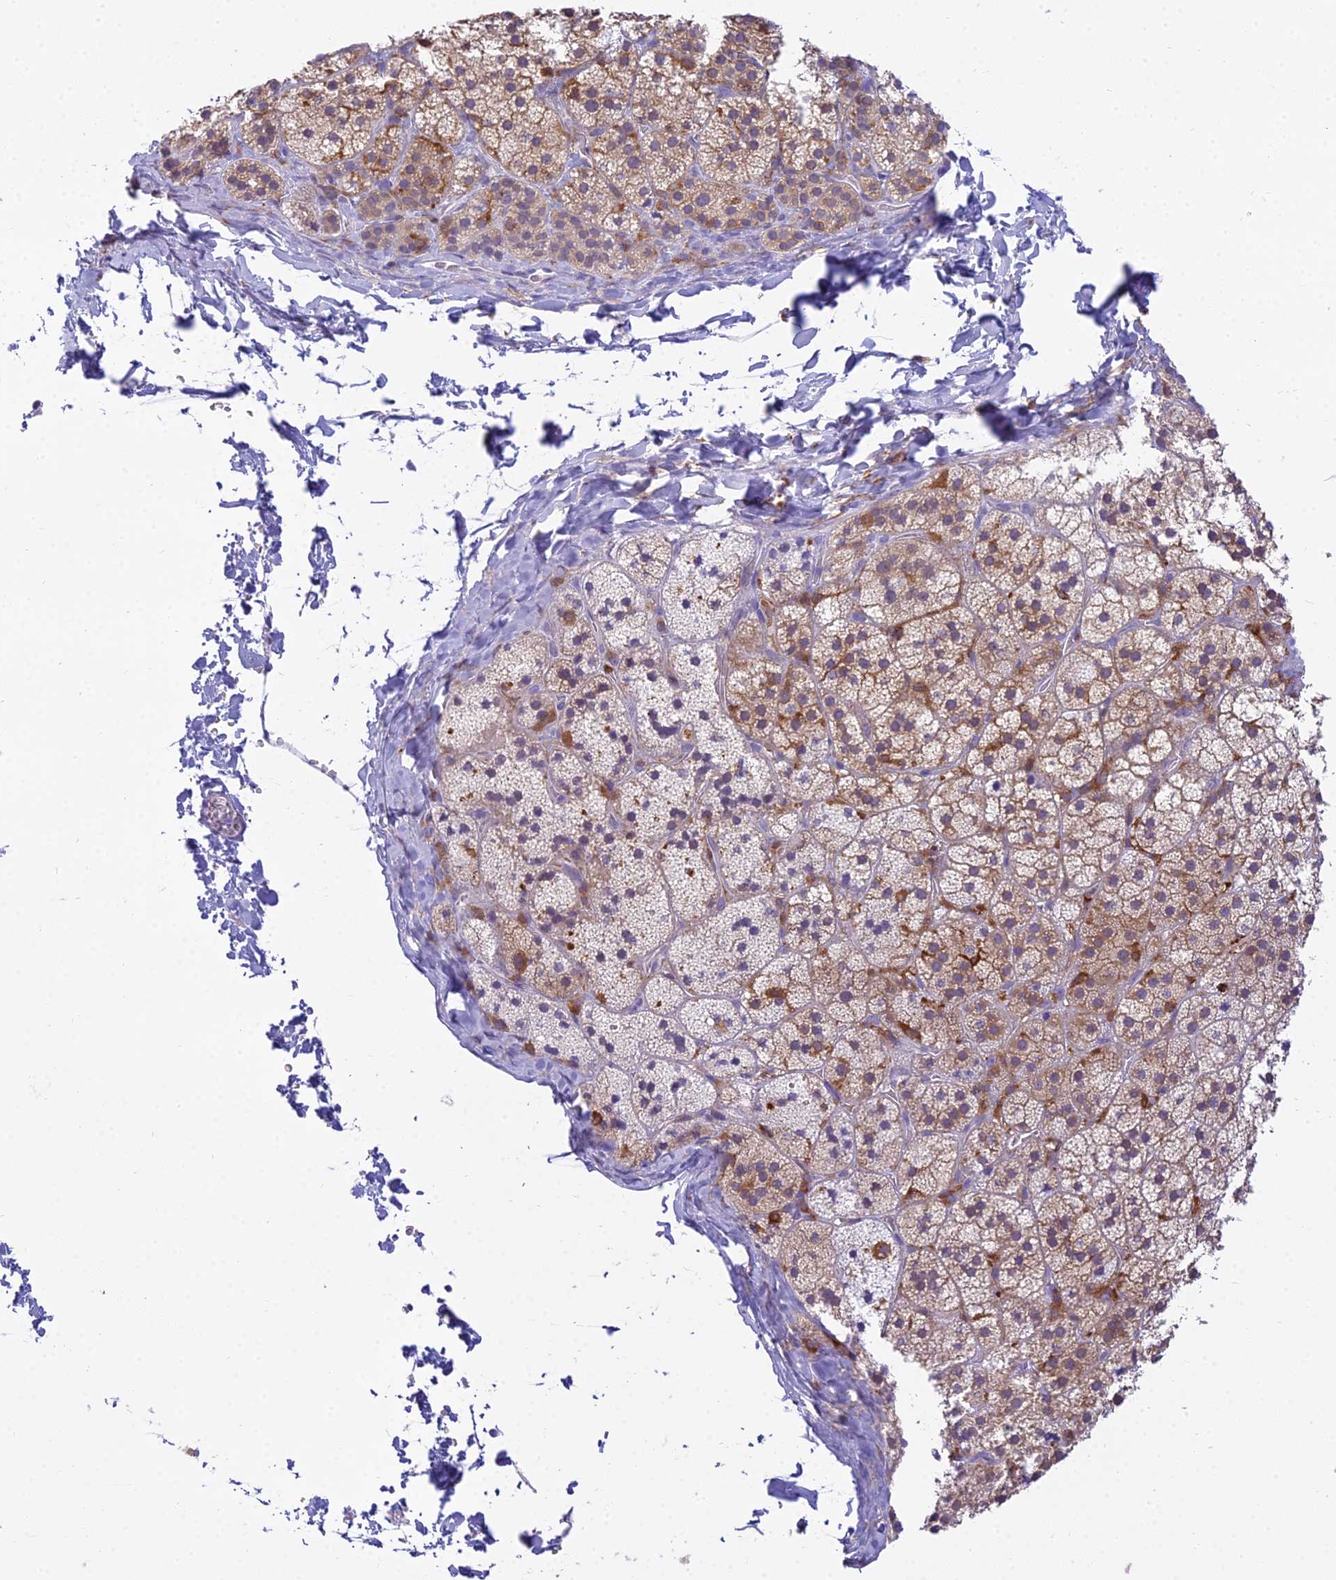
{"staining": {"intensity": "moderate", "quantity": ">75%", "location": "cytoplasmic/membranous"}, "tissue": "adrenal gland", "cell_type": "Glandular cells", "image_type": "normal", "snomed": [{"axis": "morphology", "description": "Normal tissue, NOS"}, {"axis": "topography", "description": "Adrenal gland"}], "caption": "Approximately >75% of glandular cells in normal adrenal gland demonstrate moderate cytoplasmic/membranous protein staining as visualized by brown immunohistochemical staining.", "gene": "UBE2G1", "patient": {"sex": "female", "age": 44}}